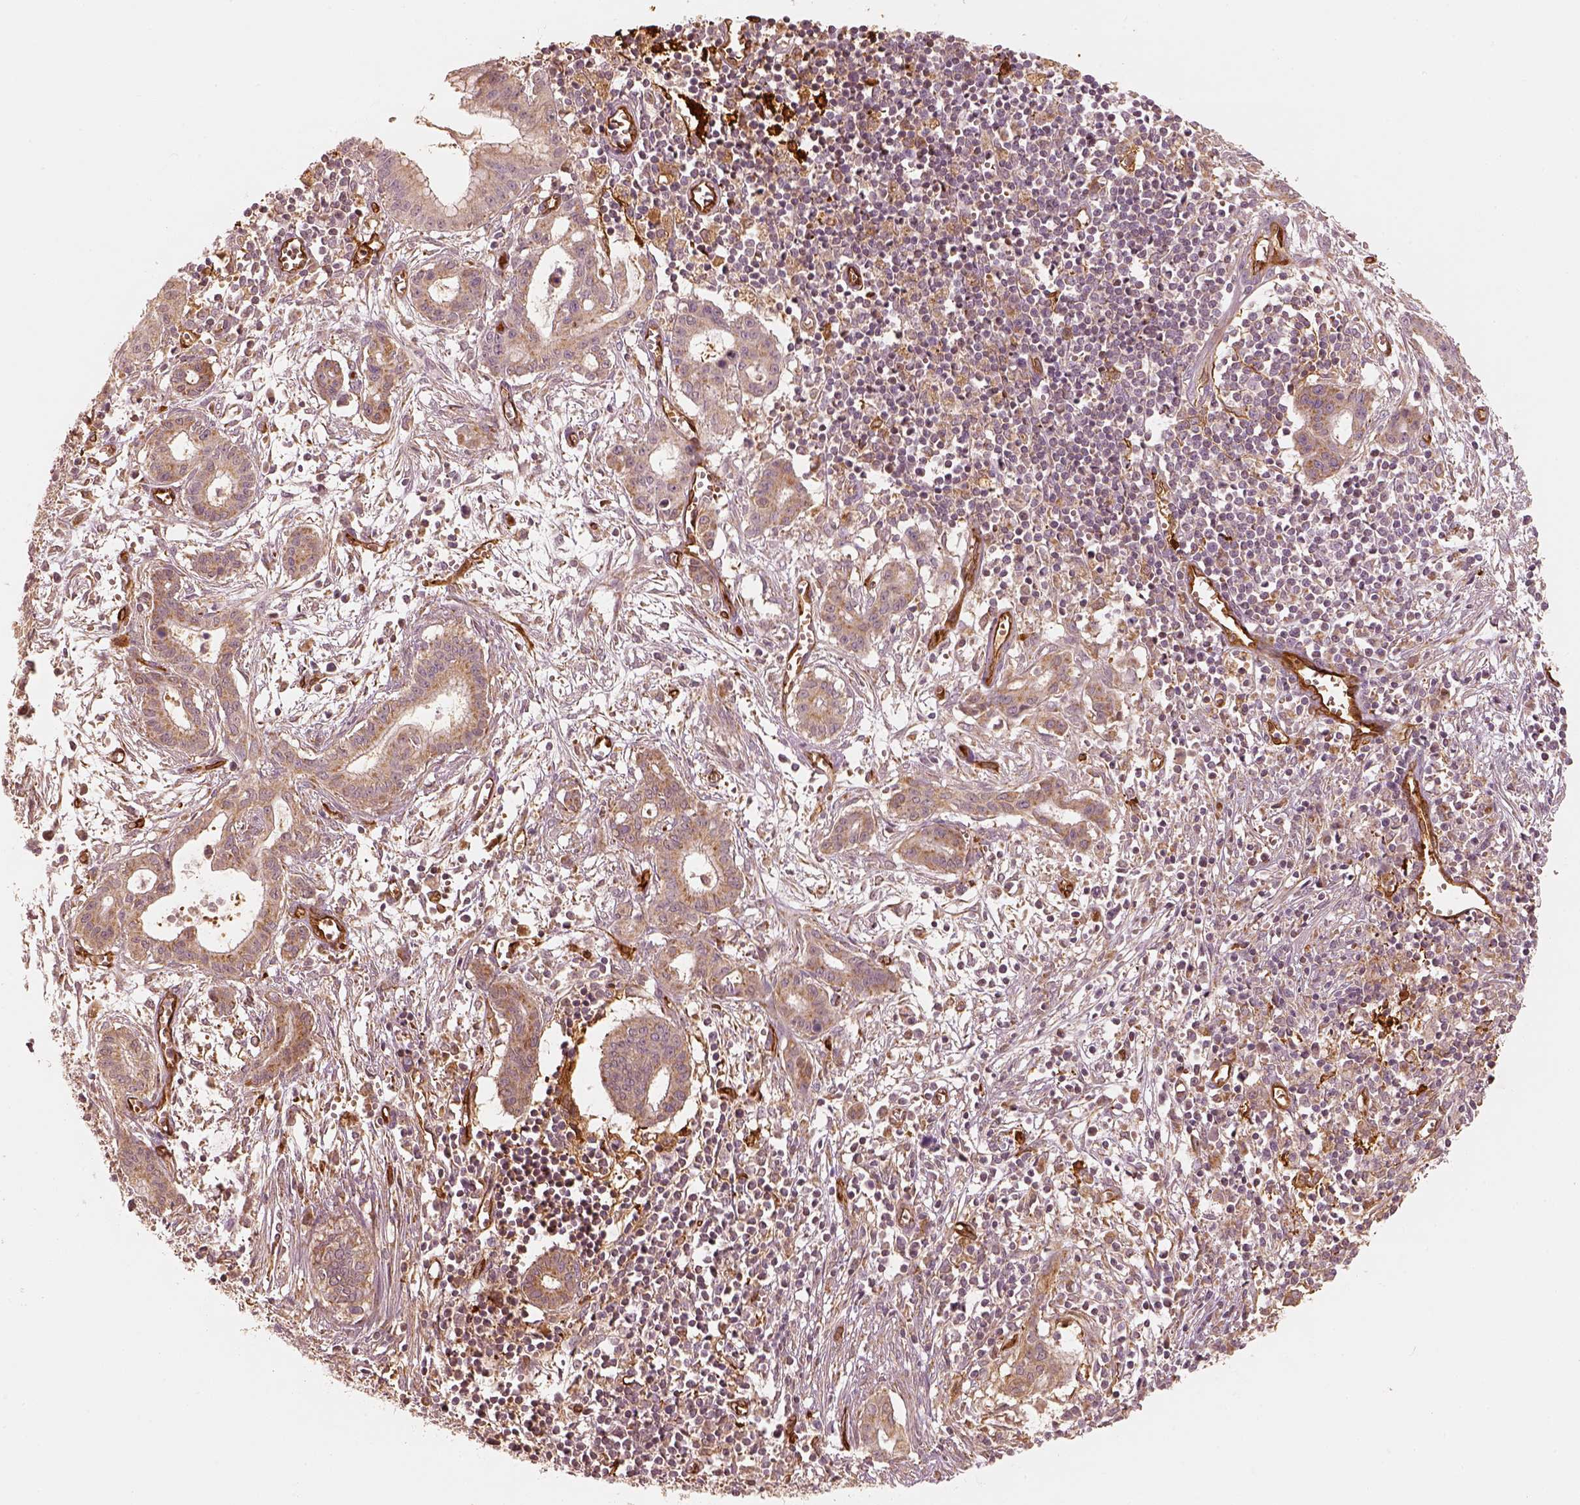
{"staining": {"intensity": "moderate", "quantity": ">75%", "location": "cytoplasmic/membranous"}, "tissue": "pancreatic cancer", "cell_type": "Tumor cells", "image_type": "cancer", "snomed": [{"axis": "morphology", "description": "Adenocarcinoma, NOS"}, {"axis": "topography", "description": "Pancreas"}], "caption": "This photomicrograph demonstrates pancreatic adenocarcinoma stained with immunohistochemistry to label a protein in brown. The cytoplasmic/membranous of tumor cells show moderate positivity for the protein. Nuclei are counter-stained blue.", "gene": "FSCN1", "patient": {"sex": "male", "age": 48}}